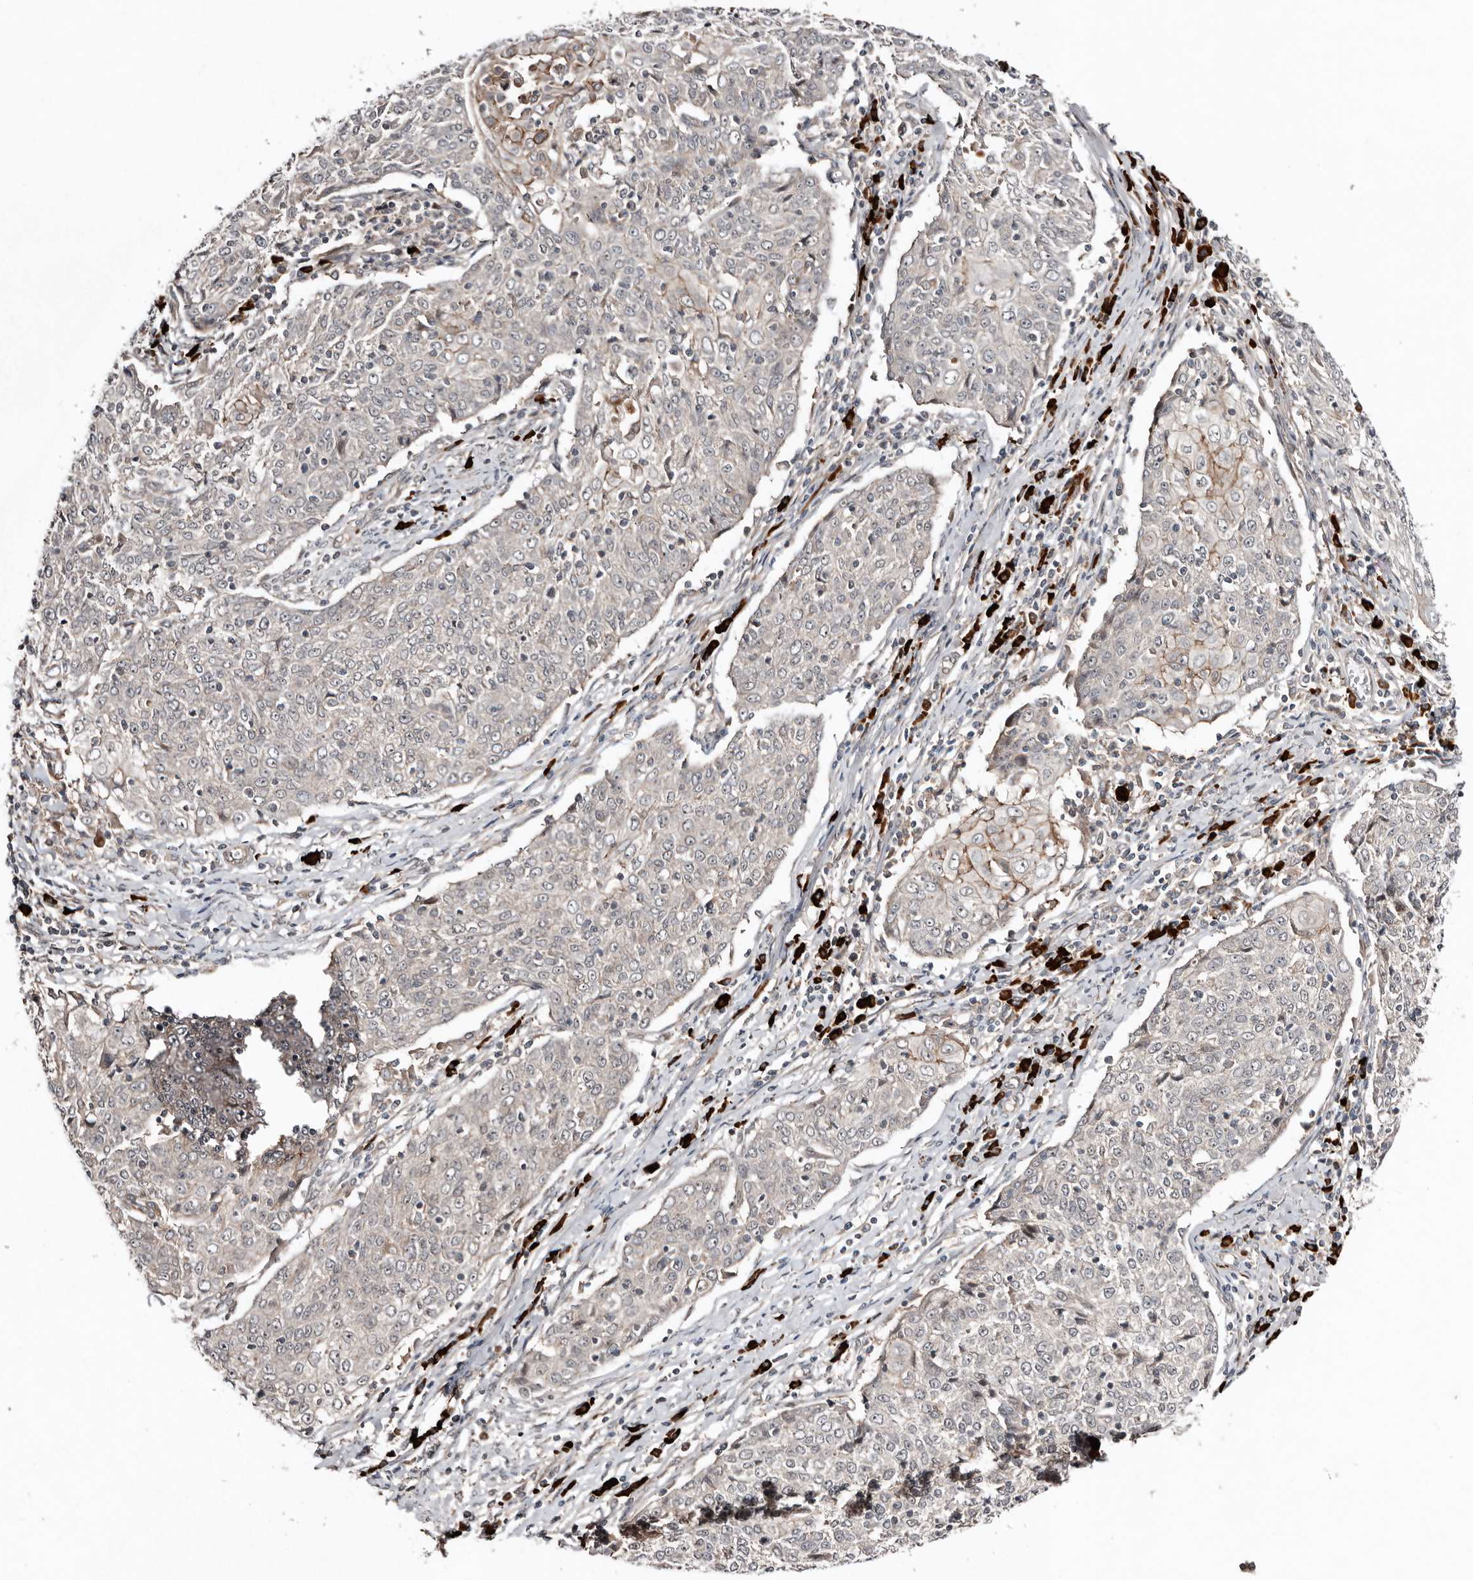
{"staining": {"intensity": "negative", "quantity": "none", "location": "none"}, "tissue": "cervical cancer", "cell_type": "Tumor cells", "image_type": "cancer", "snomed": [{"axis": "morphology", "description": "Squamous cell carcinoma, NOS"}, {"axis": "topography", "description": "Cervix"}], "caption": "Tumor cells show no significant staining in squamous cell carcinoma (cervical).", "gene": "TEAD3", "patient": {"sex": "female", "age": 48}}